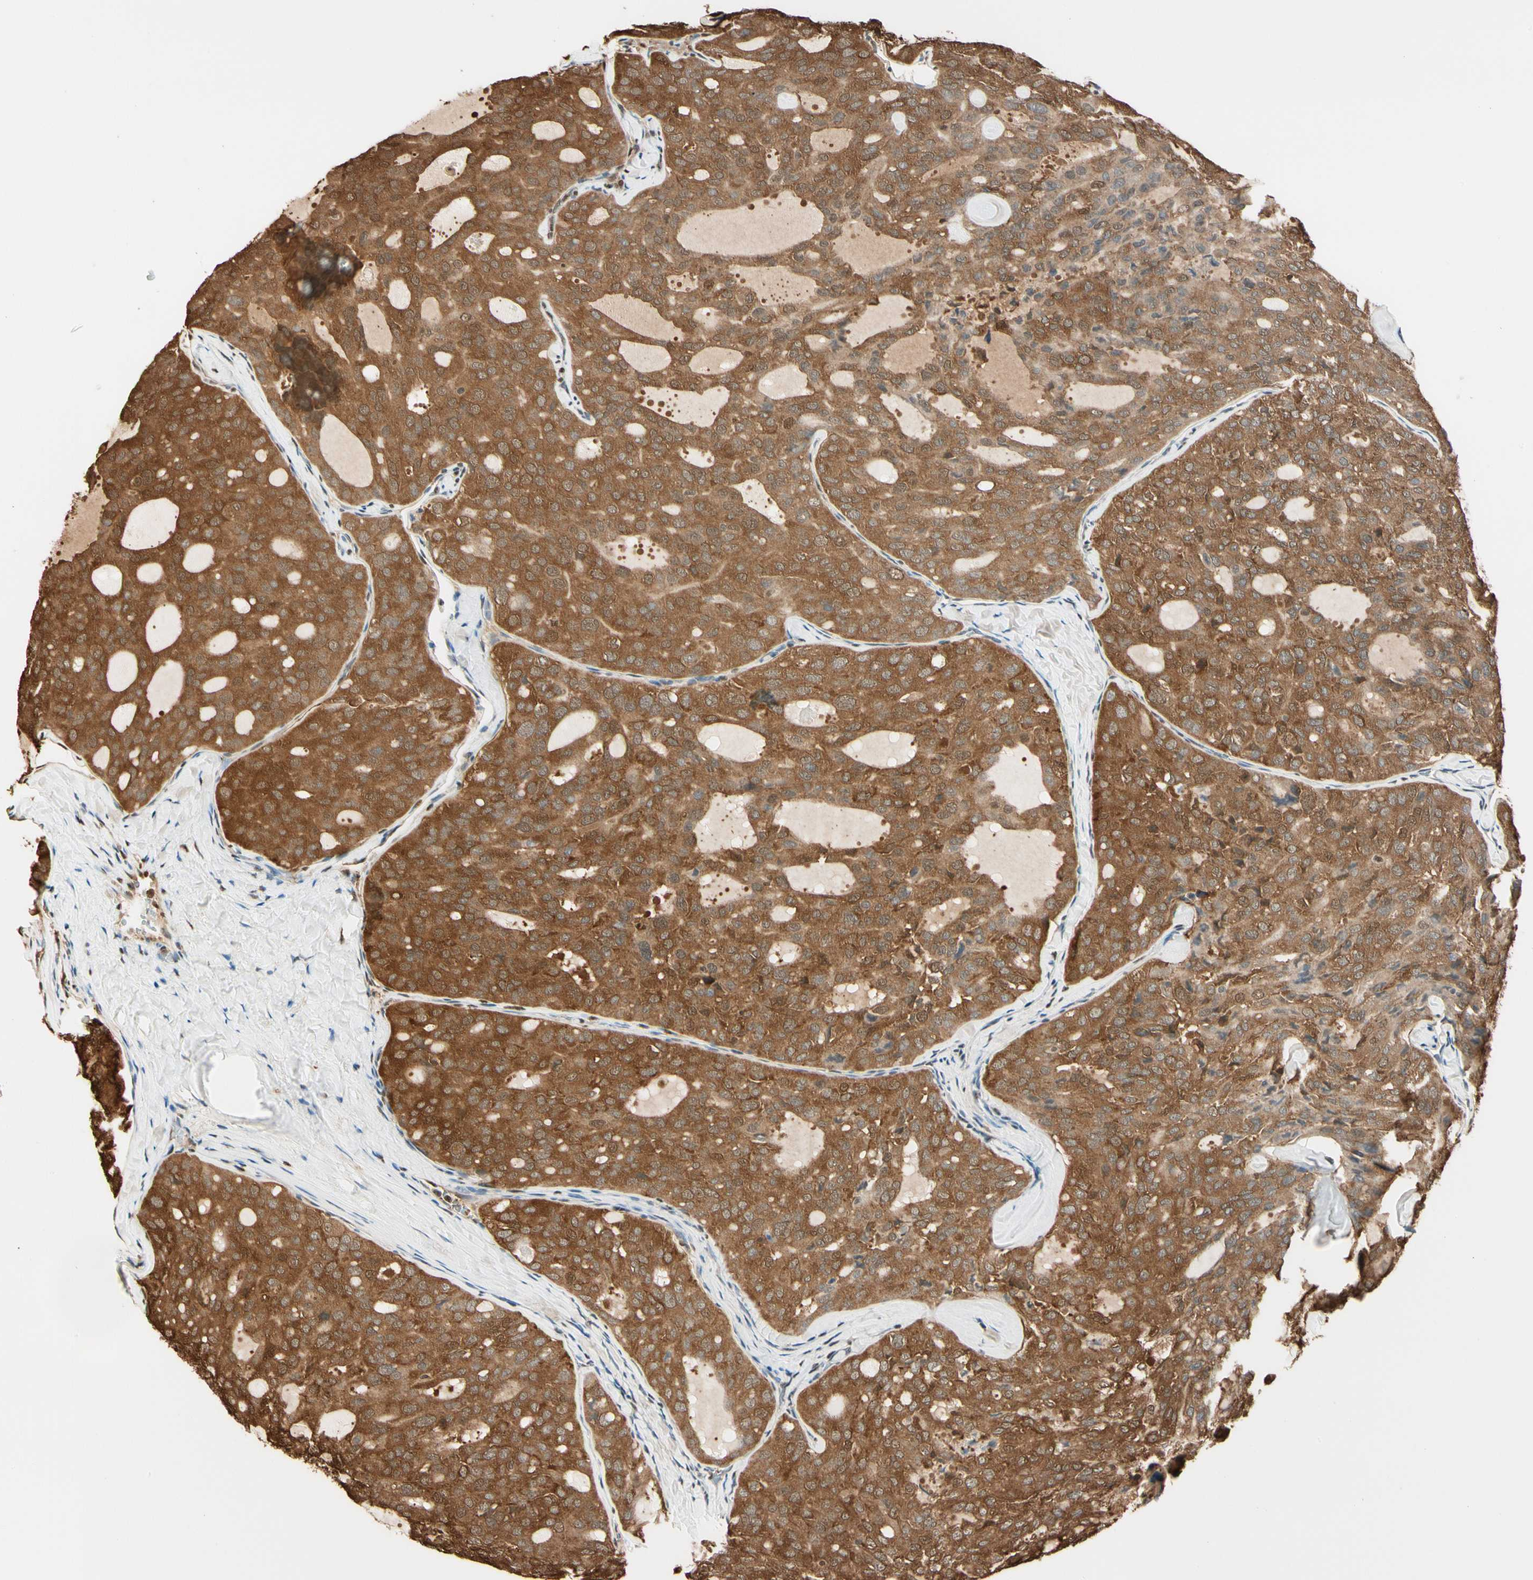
{"staining": {"intensity": "moderate", "quantity": ">75%", "location": "cytoplasmic/membranous"}, "tissue": "thyroid cancer", "cell_type": "Tumor cells", "image_type": "cancer", "snomed": [{"axis": "morphology", "description": "Follicular adenoma carcinoma, NOS"}, {"axis": "topography", "description": "Thyroid gland"}], "caption": "The image displays immunohistochemical staining of thyroid follicular adenoma carcinoma. There is moderate cytoplasmic/membranous staining is seen in approximately >75% of tumor cells. (DAB (3,3'-diaminobenzidine) IHC, brown staining for protein, blue staining for nuclei).", "gene": "PNCK", "patient": {"sex": "male", "age": 75}}